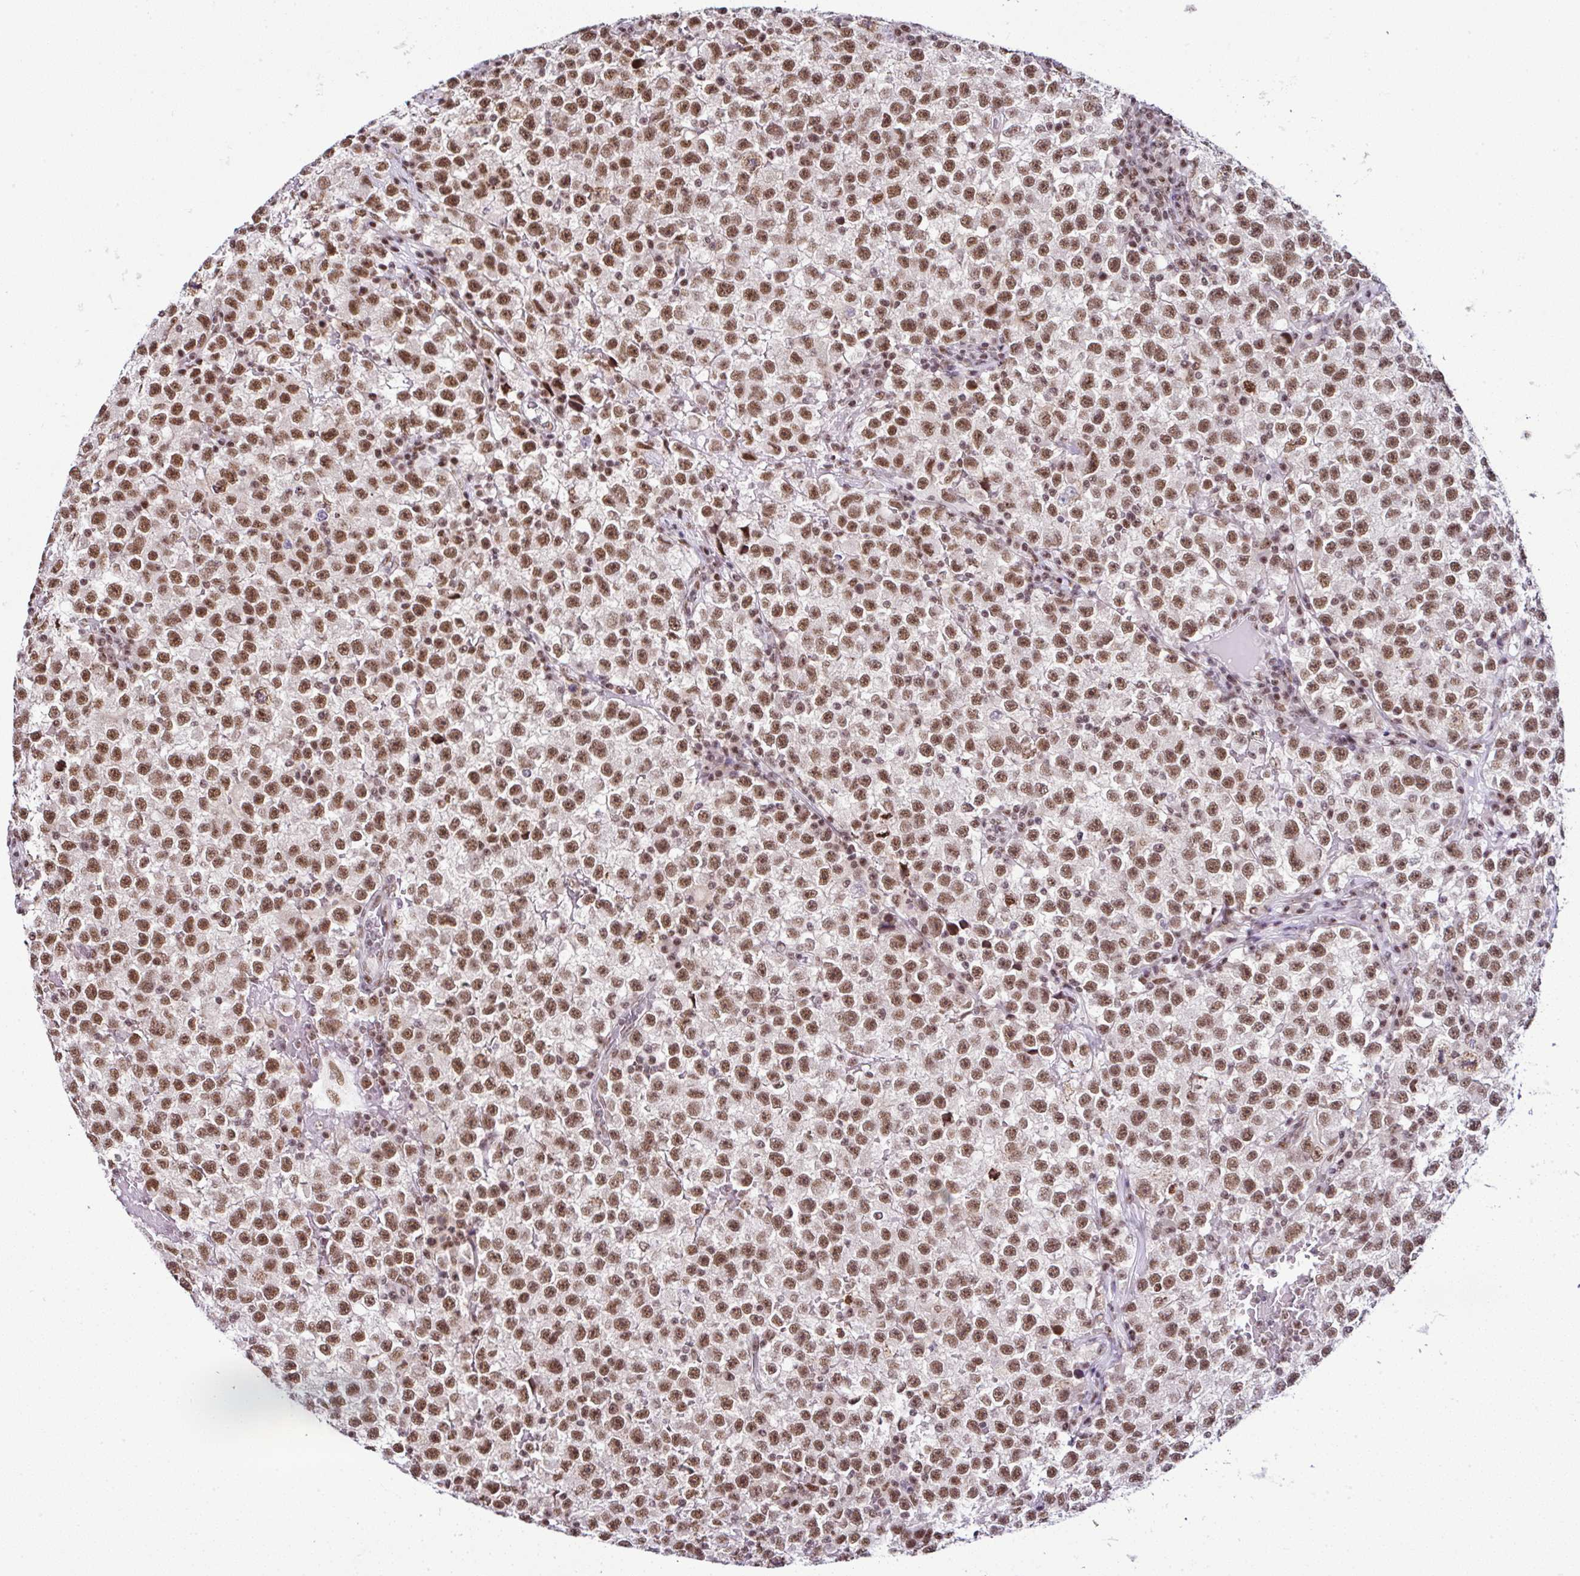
{"staining": {"intensity": "moderate", "quantity": ">75%", "location": "nuclear"}, "tissue": "testis cancer", "cell_type": "Tumor cells", "image_type": "cancer", "snomed": [{"axis": "morphology", "description": "Seminoma, NOS"}, {"axis": "topography", "description": "Testis"}], "caption": "Seminoma (testis) was stained to show a protein in brown. There is medium levels of moderate nuclear staining in approximately >75% of tumor cells.", "gene": "PTPN2", "patient": {"sex": "male", "age": 22}}